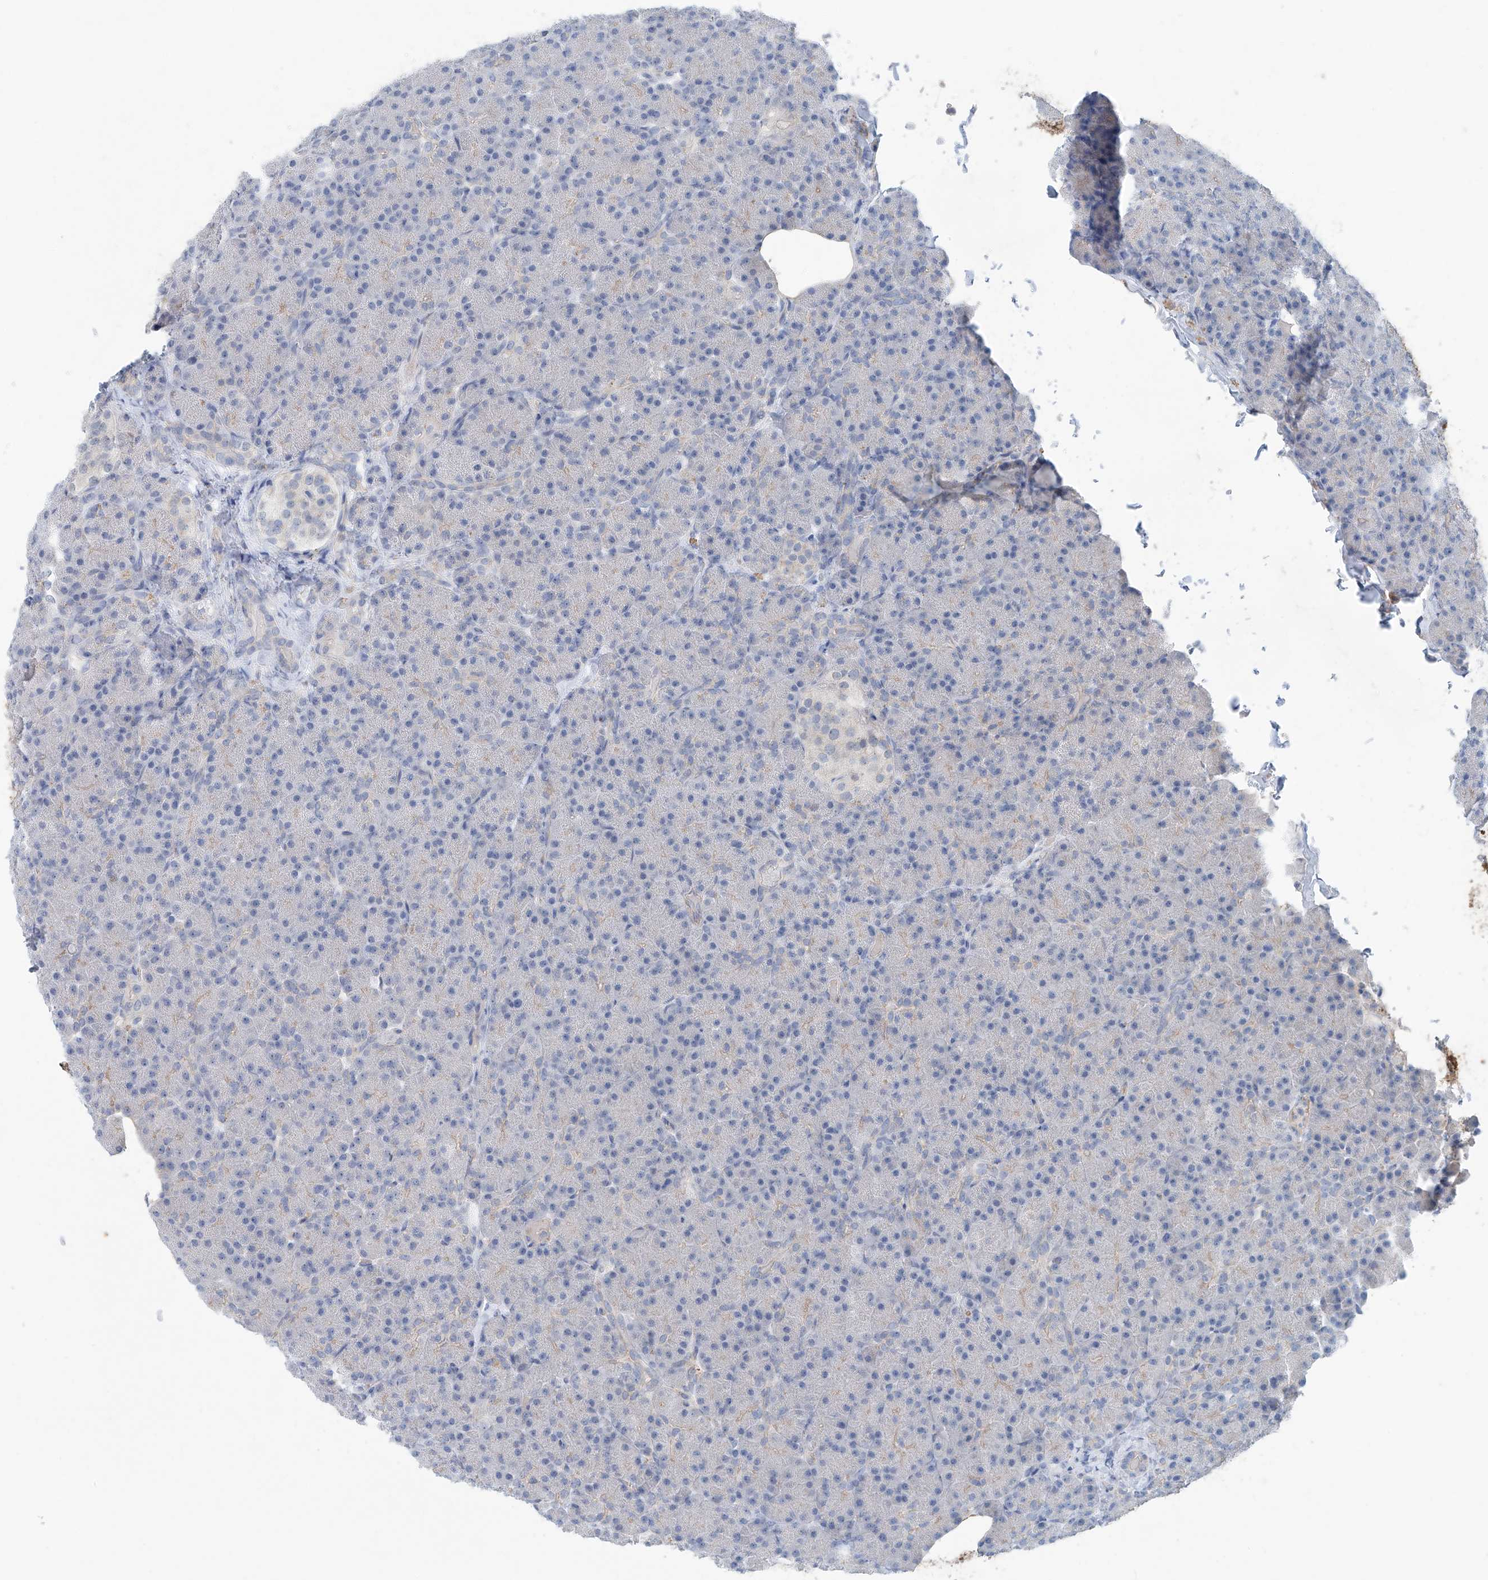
{"staining": {"intensity": "negative", "quantity": "none", "location": "none"}, "tissue": "pancreas", "cell_type": "Exocrine glandular cells", "image_type": "normal", "snomed": [{"axis": "morphology", "description": "Normal tissue, NOS"}, {"axis": "topography", "description": "Pancreas"}], "caption": "Immunohistochemistry micrograph of unremarkable human pancreas stained for a protein (brown), which exhibits no staining in exocrine glandular cells.", "gene": "ANKRD34A", "patient": {"sex": "female", "age": 43}}